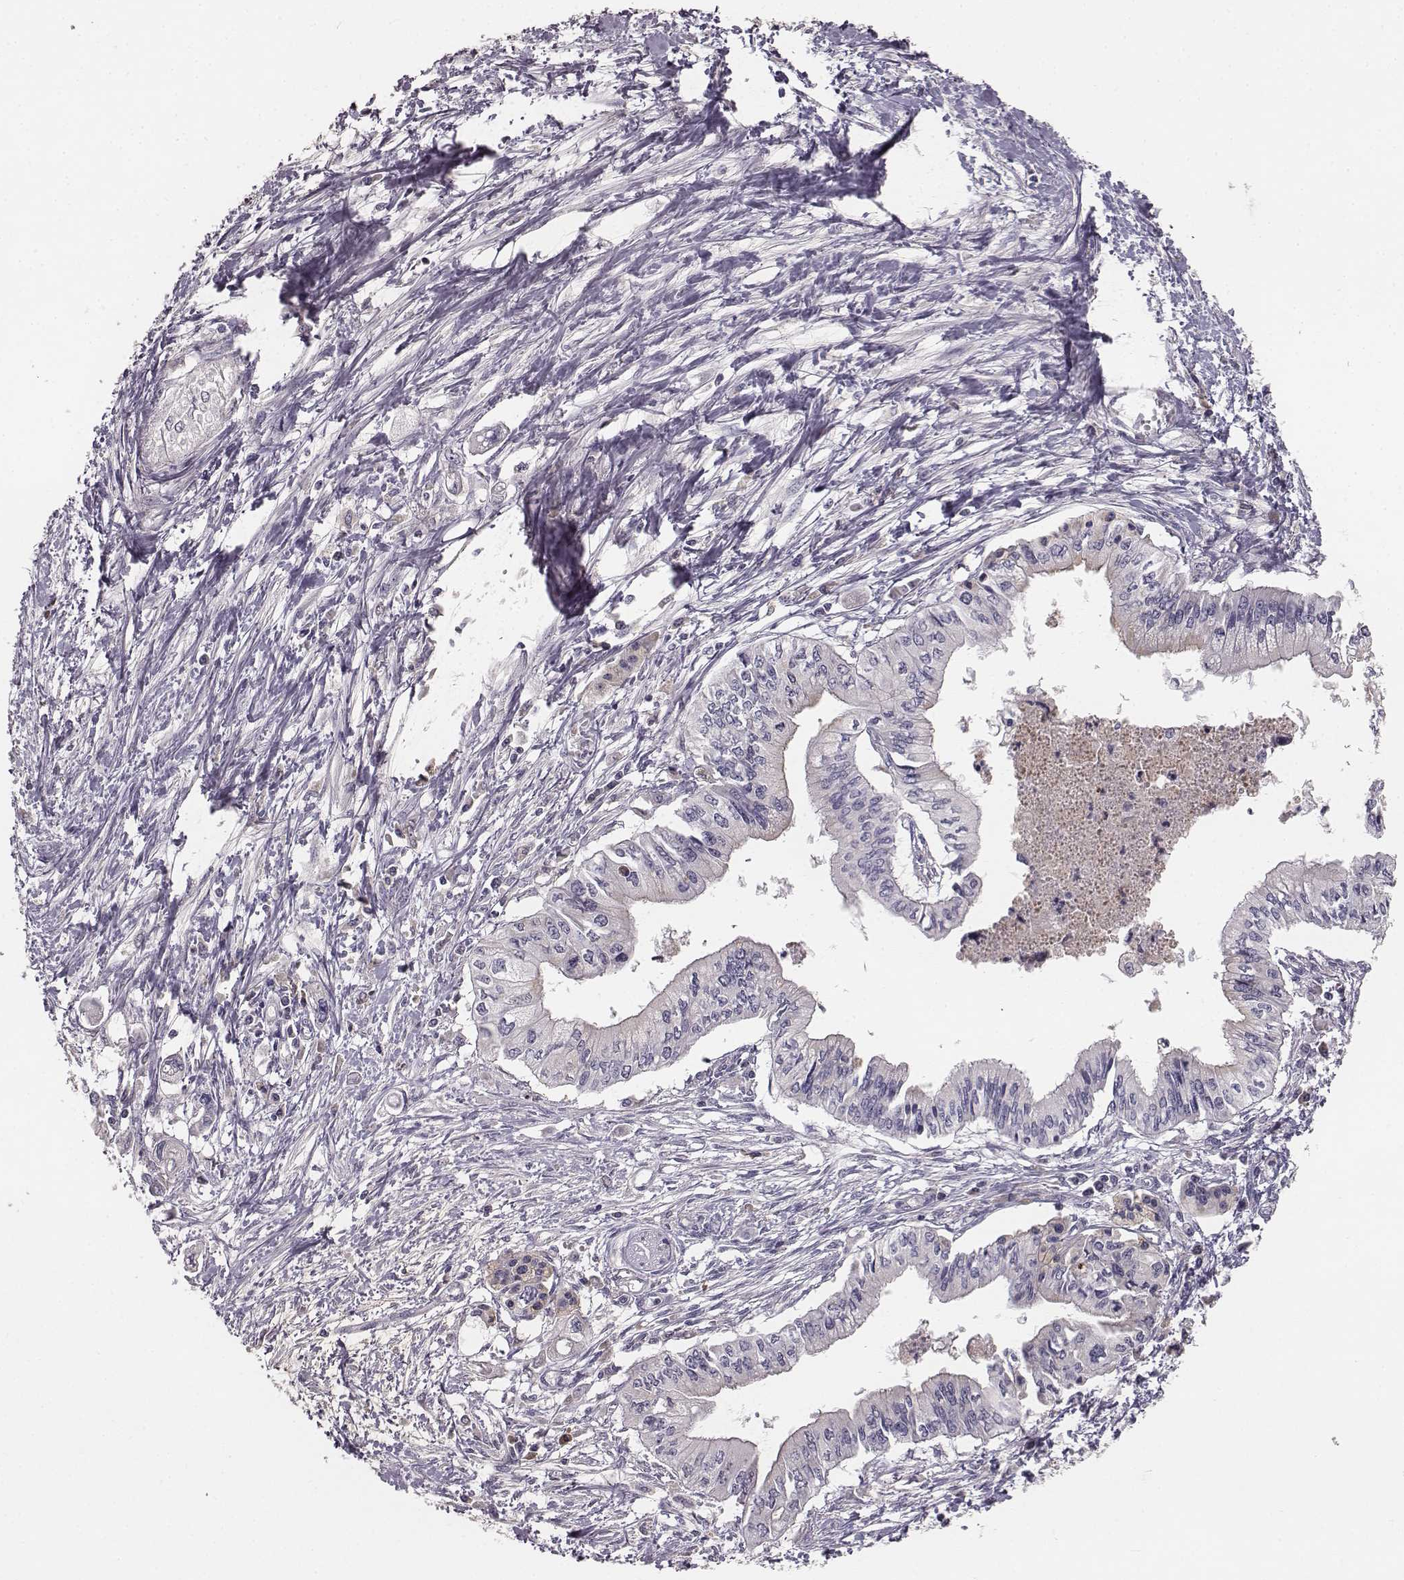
{"staining": {"intensity": "negative", "quantity": "none", "location": "none"}, "tissue": "pancreatic cancer", "cell_type": "Tumor cells", "image_type": "cancer", "snomed": [{"axis": "morphology", "description": "Adenocarcinoma, NOS"}, {"axis": "topography", "description": "Pancreas"}], "caption": "The image exhibits no staining of tumor cells in pancreatic cancer.", "gene": "YJEFN3", "patient": {"sex": "female", "age": 61}}